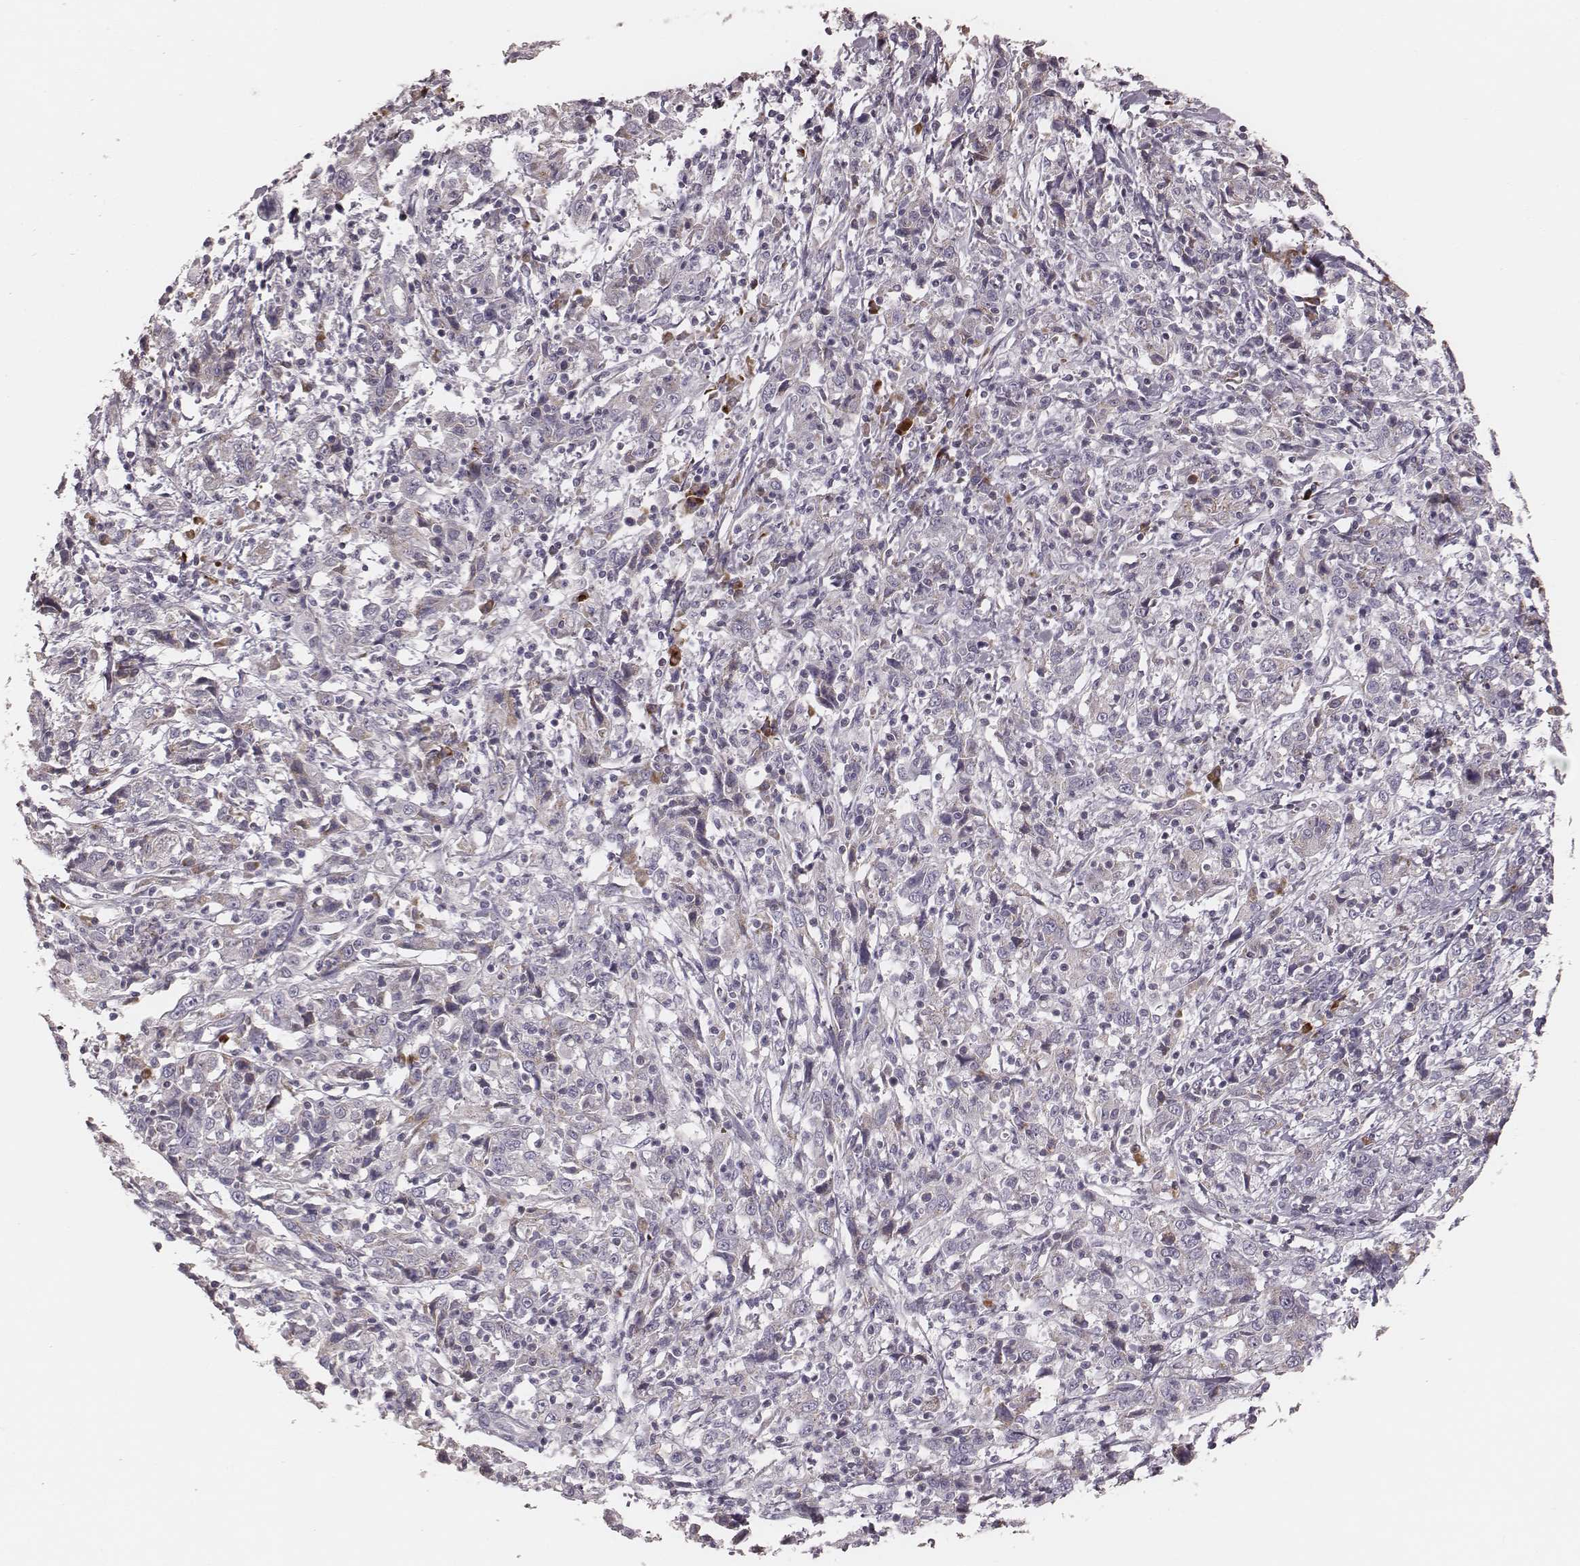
{"staining": {"intensity": "negative", "quantity": "none", "location": "none"}, "tissue": "cervical cancer", "cell_type": "Tumor cells", "image_type": "cancer", "snomed": [{"axis": "morphology", "description": "Squamous cell carcinoma, NOS"}, {"axis": "topography", "description": "Cervix"}], "caption": "An image of human cervical cancer is negative for staining in tumor cells.", "gene": "KIF5C", "patient": {"sex": "female", "age": 46}}